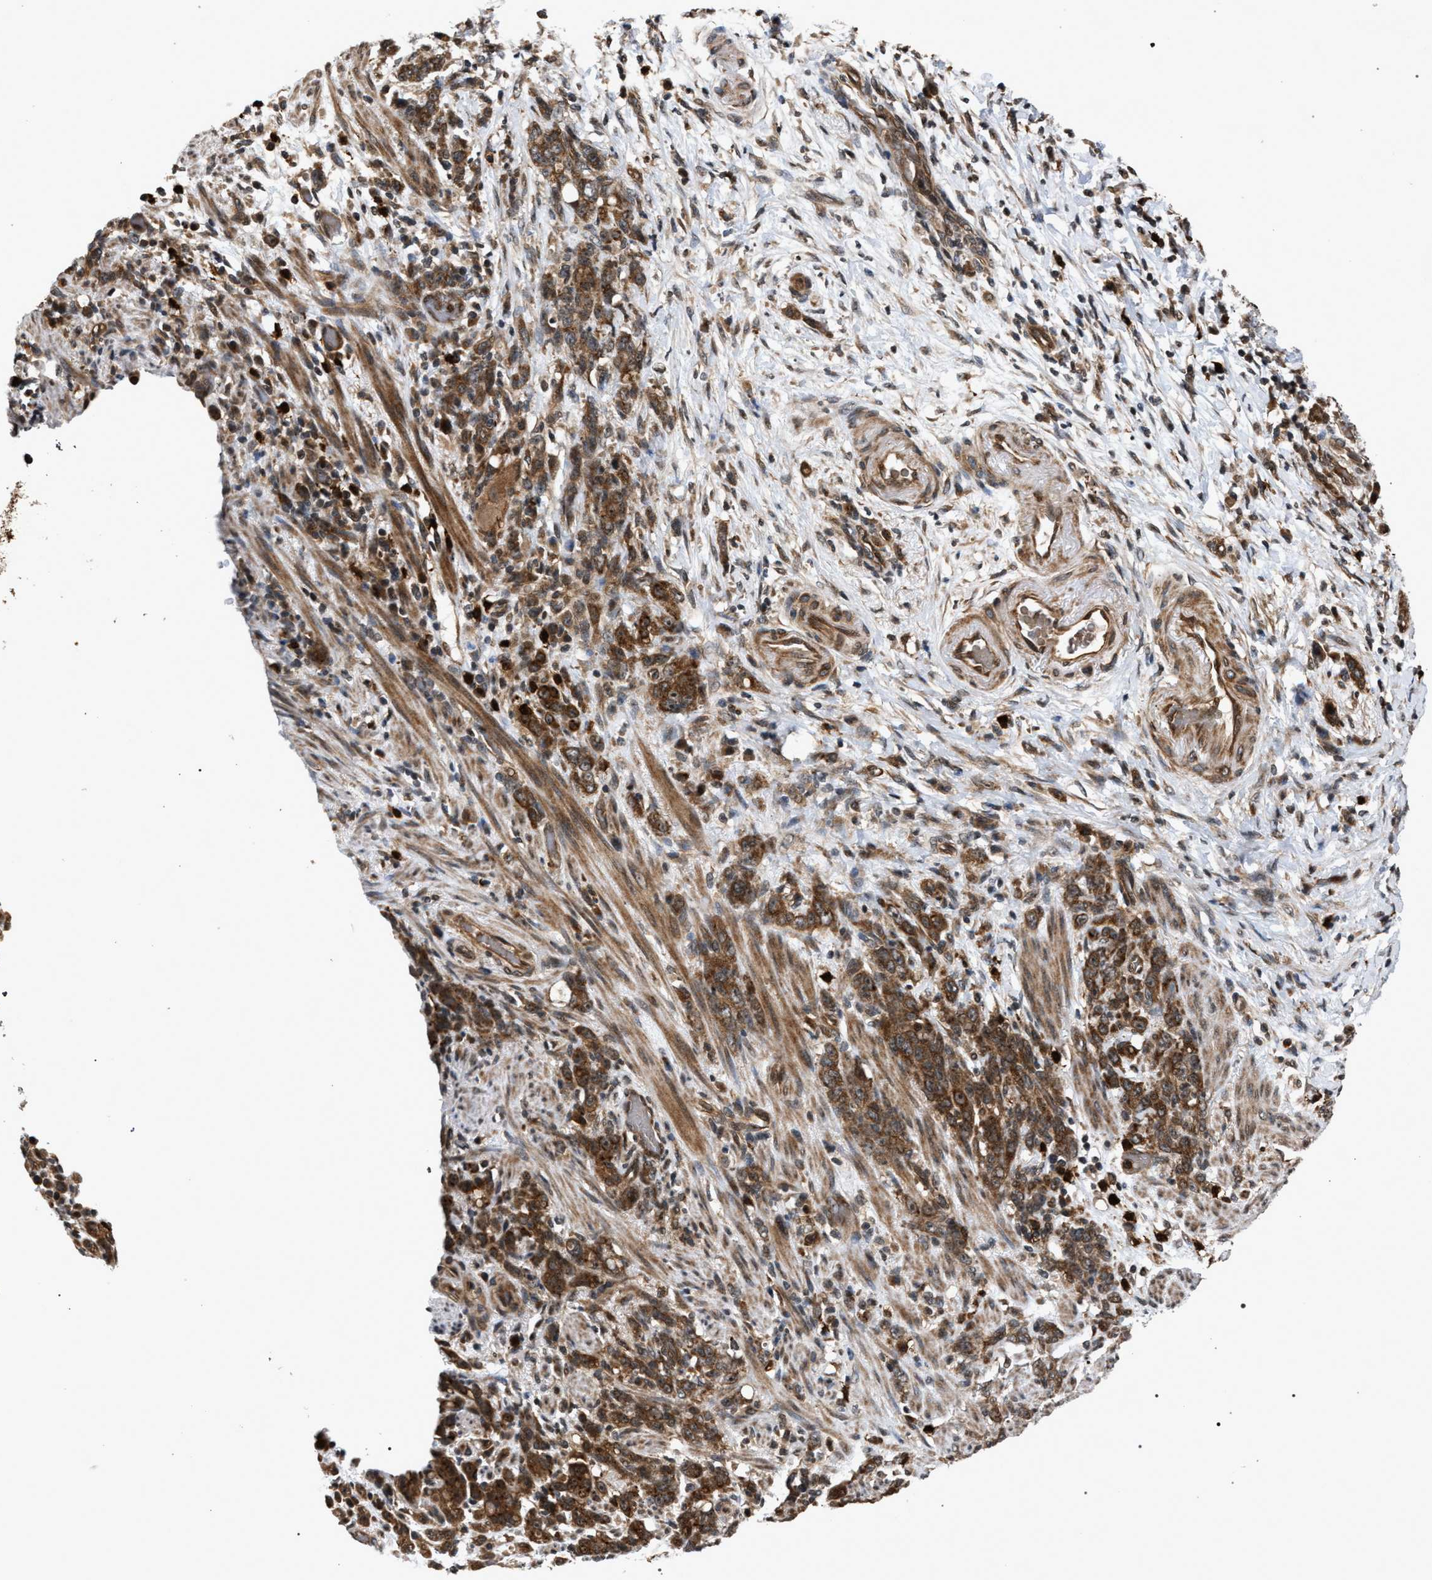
{"staining": {"intensity": "moderate", "quantity": ">75%", "location": "cytoplasmic/membranous"}, "tissue": "stomach cancer", "cell_type": "Tumor cells", "image_type": "cancer", "snomed": [{"axis": "morphology", "description": "Adenocarcinoma, NOS"}, {"axis": "topography", "description": "Stomach, lower"}], "caption": "The immunohistochemical stain shows moderate cytoplasmic/membranous positivity in tumor cells of stomach cancer (adenocarcinoma) tissue. (DAB (3,3'-diaminobenzidine) = brown stain, brightfield microscopy at high magnification).", "gene": "IRAK4", "patient": {"sex": "male", "age": 88}}